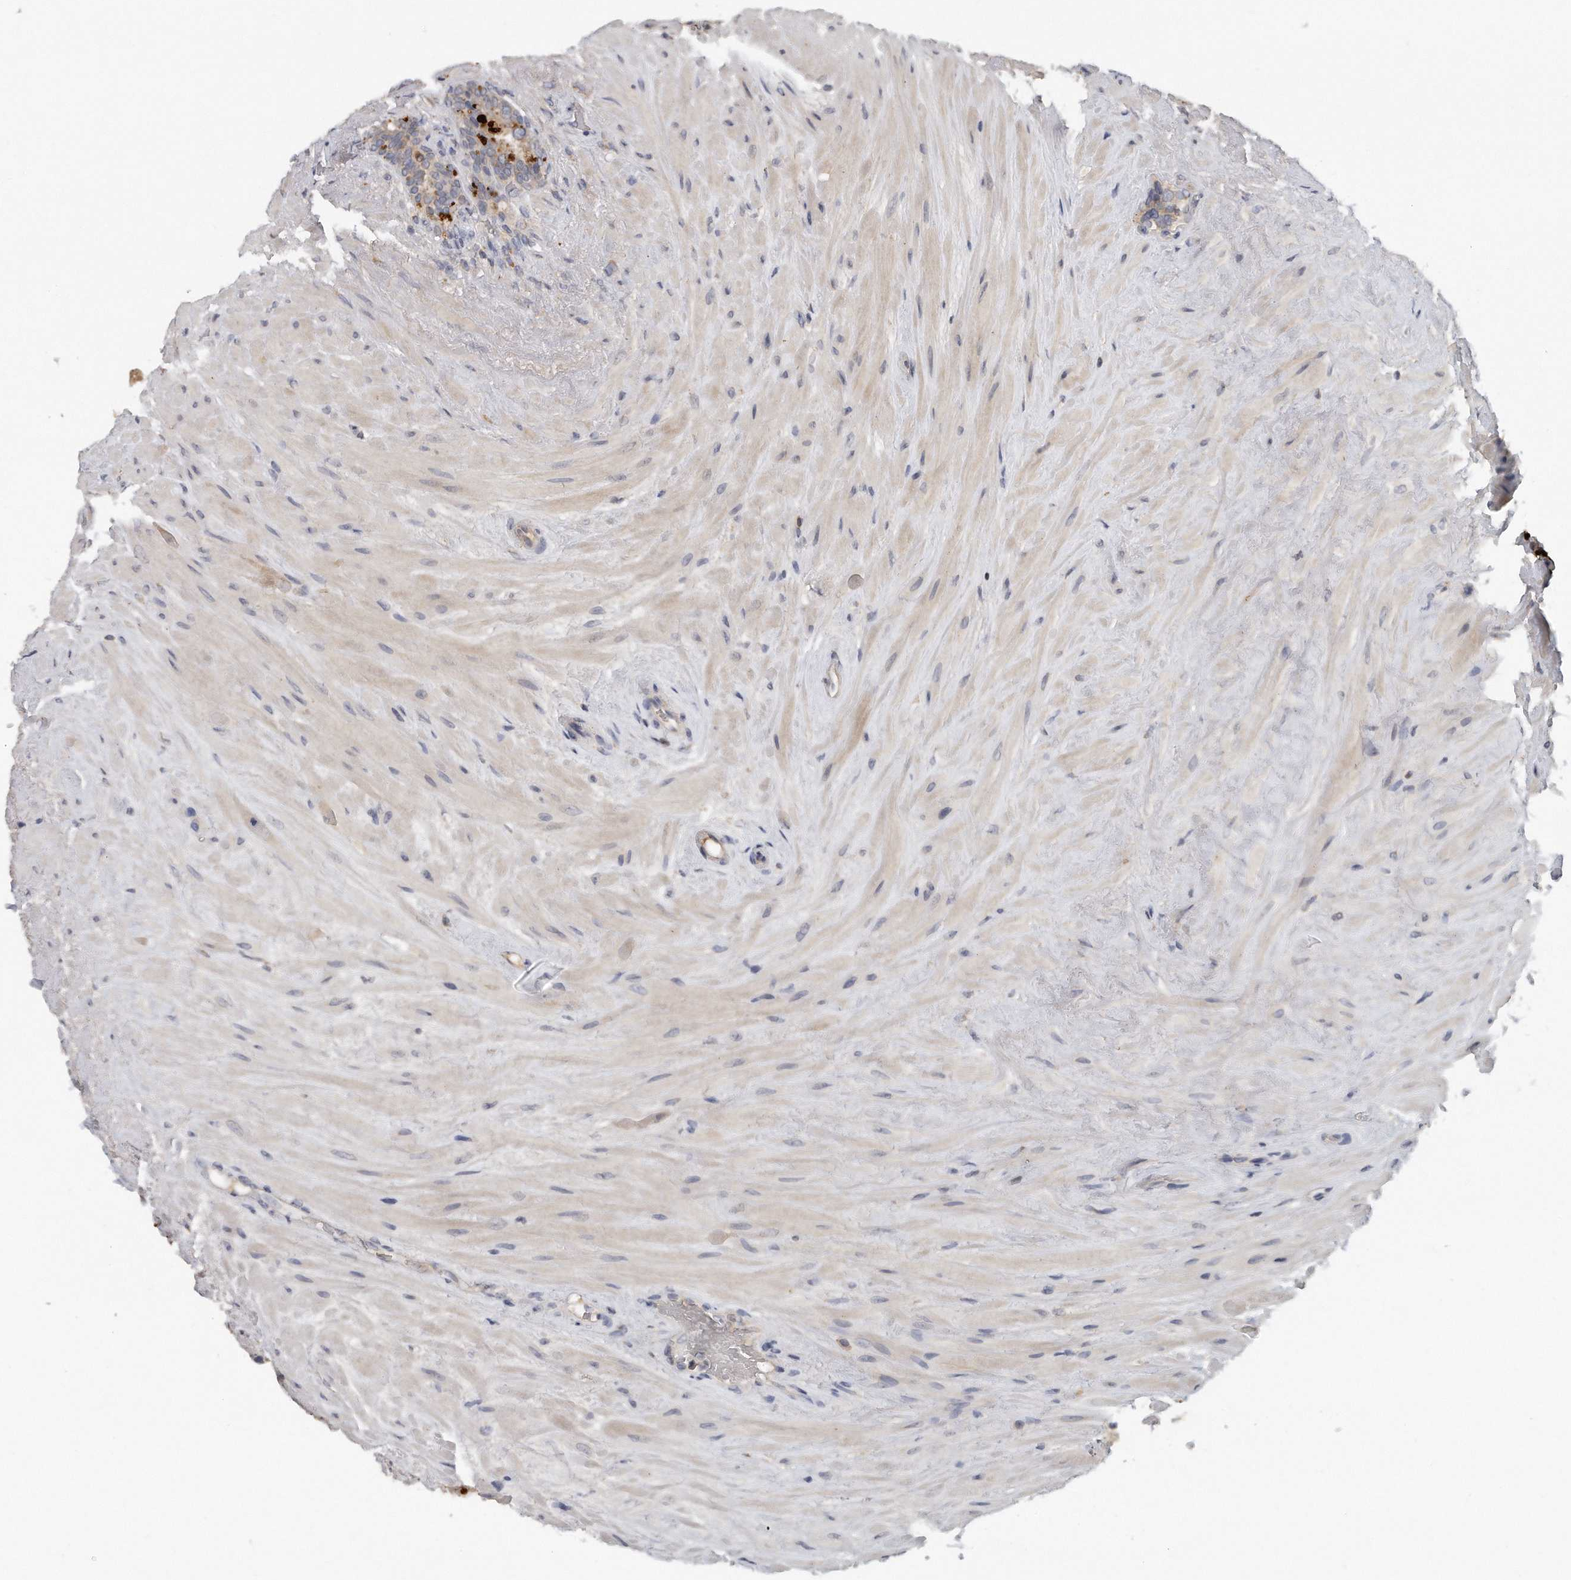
{"staining": {"intensity": "negative", "quantity": "none", "location": "none"}, "tissue": "seminal vesicle", "cell_type": "Glandular cells", "image_type": "normal", "snomed": [{"axis": "morphology", "description": "Normal tissue, NOS"}, {"axis": "topography", "description": "Seminal veicle"}], "caption": "High magnification brightfield microscopy of normal seminal vesicle stained with DAB (3,3'-diaminobenzidine) (brown) and counterstained with hematoxylin (blue): glandular cells show no significant expression. (DAB (3,3'-diaminobenzidine) IHC with hematoxylin counter stain).", "gene": "TRAPPC14", "patient": {"sex": "male", "age": 80}}